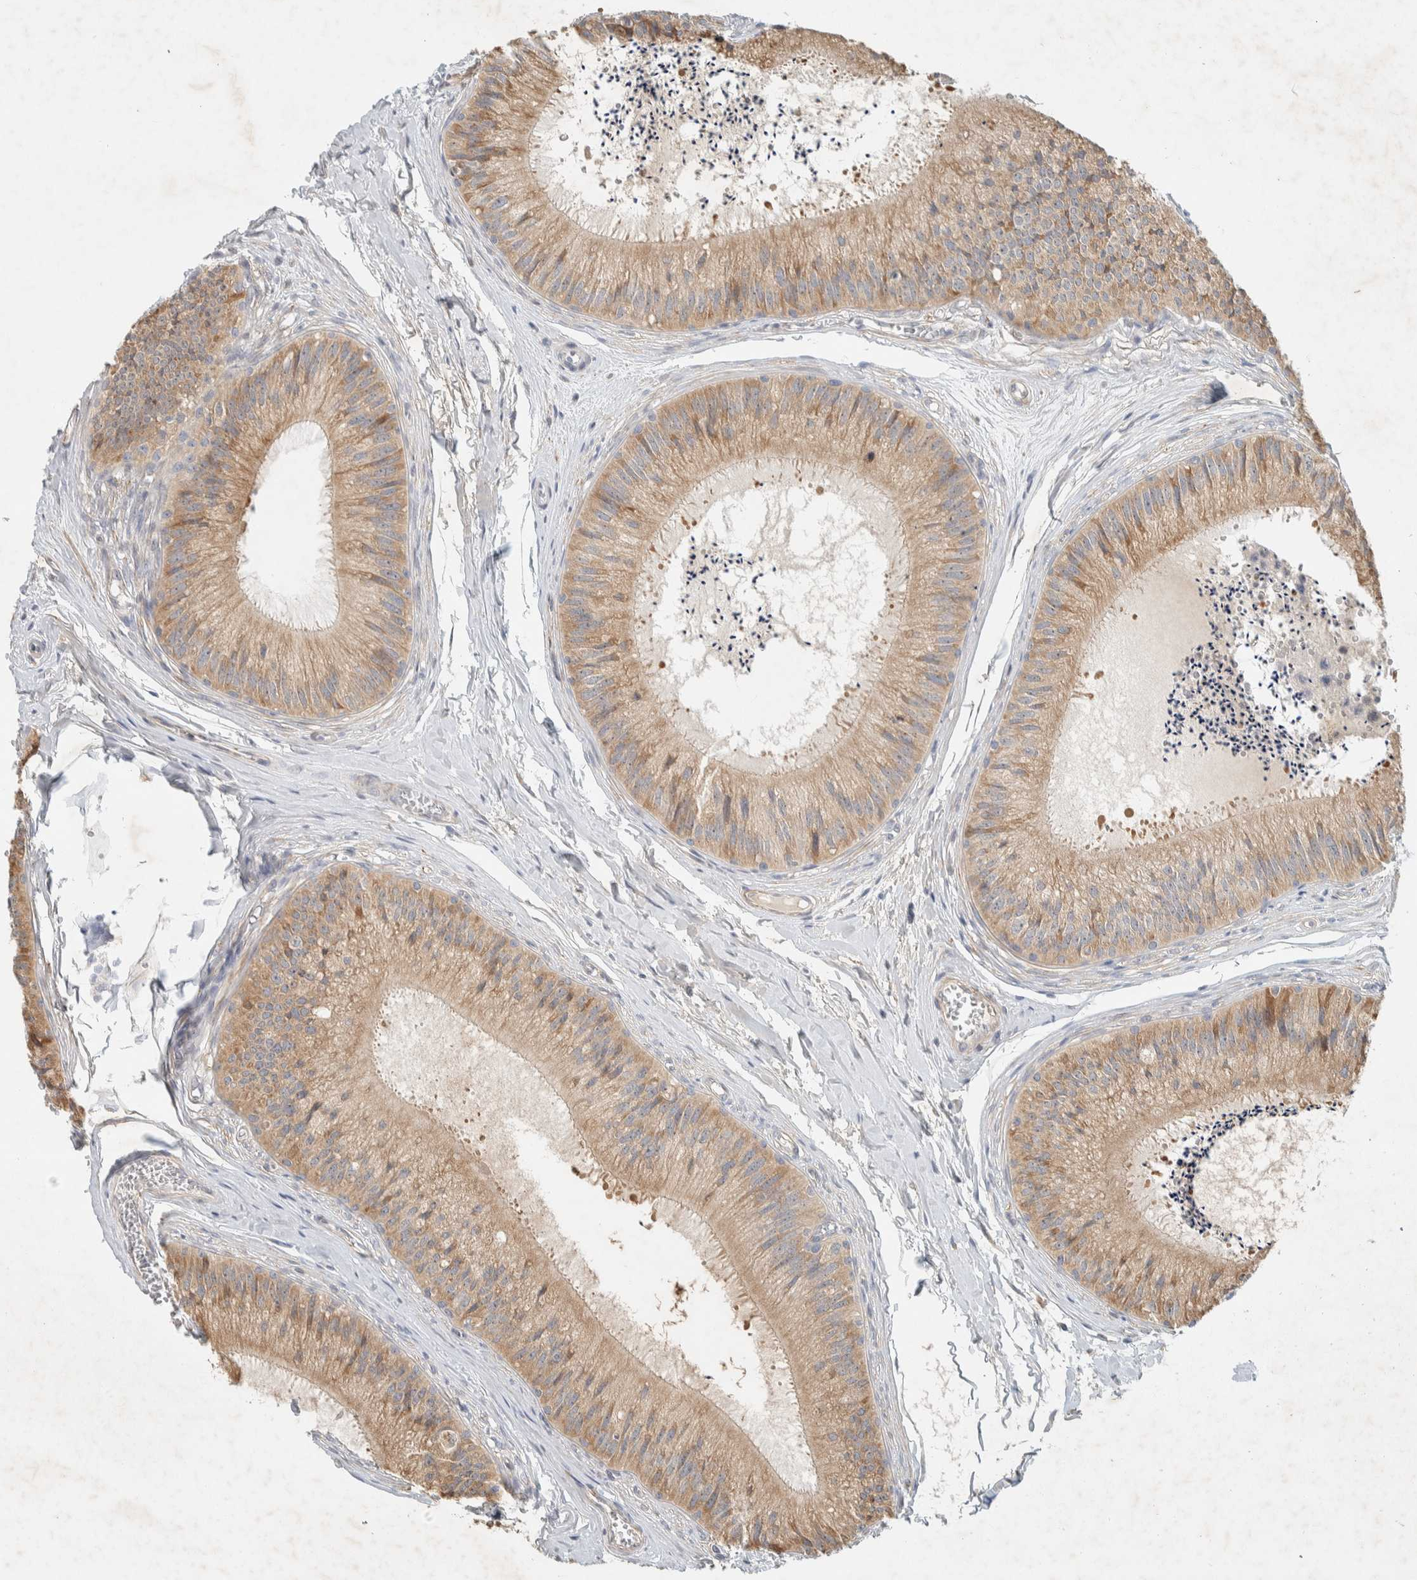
{"staining": {"intensity": "moderate", "quantity": ">75%", "location": "cytoplasmic/membranous"}, "tissue": "epididymis", "cell_type": "Glandular cells", "image_type": "normal", "snomed": [{"axis": "morphology", "description": "Normal tissue, NOS"}, {"axis": "topography", "description": "Epididymis"}], "caption": "This image shows unremarkable epididymis stained with immunohistochemistry (IHC) to label a protein in brown. The cytoplasmic/membranous of glandular cells show moderate positivity for the protein. Nuclei are counter-stained blue.", "gene": "KLHL40", "patient": {"sex": "male", "age": 31}}